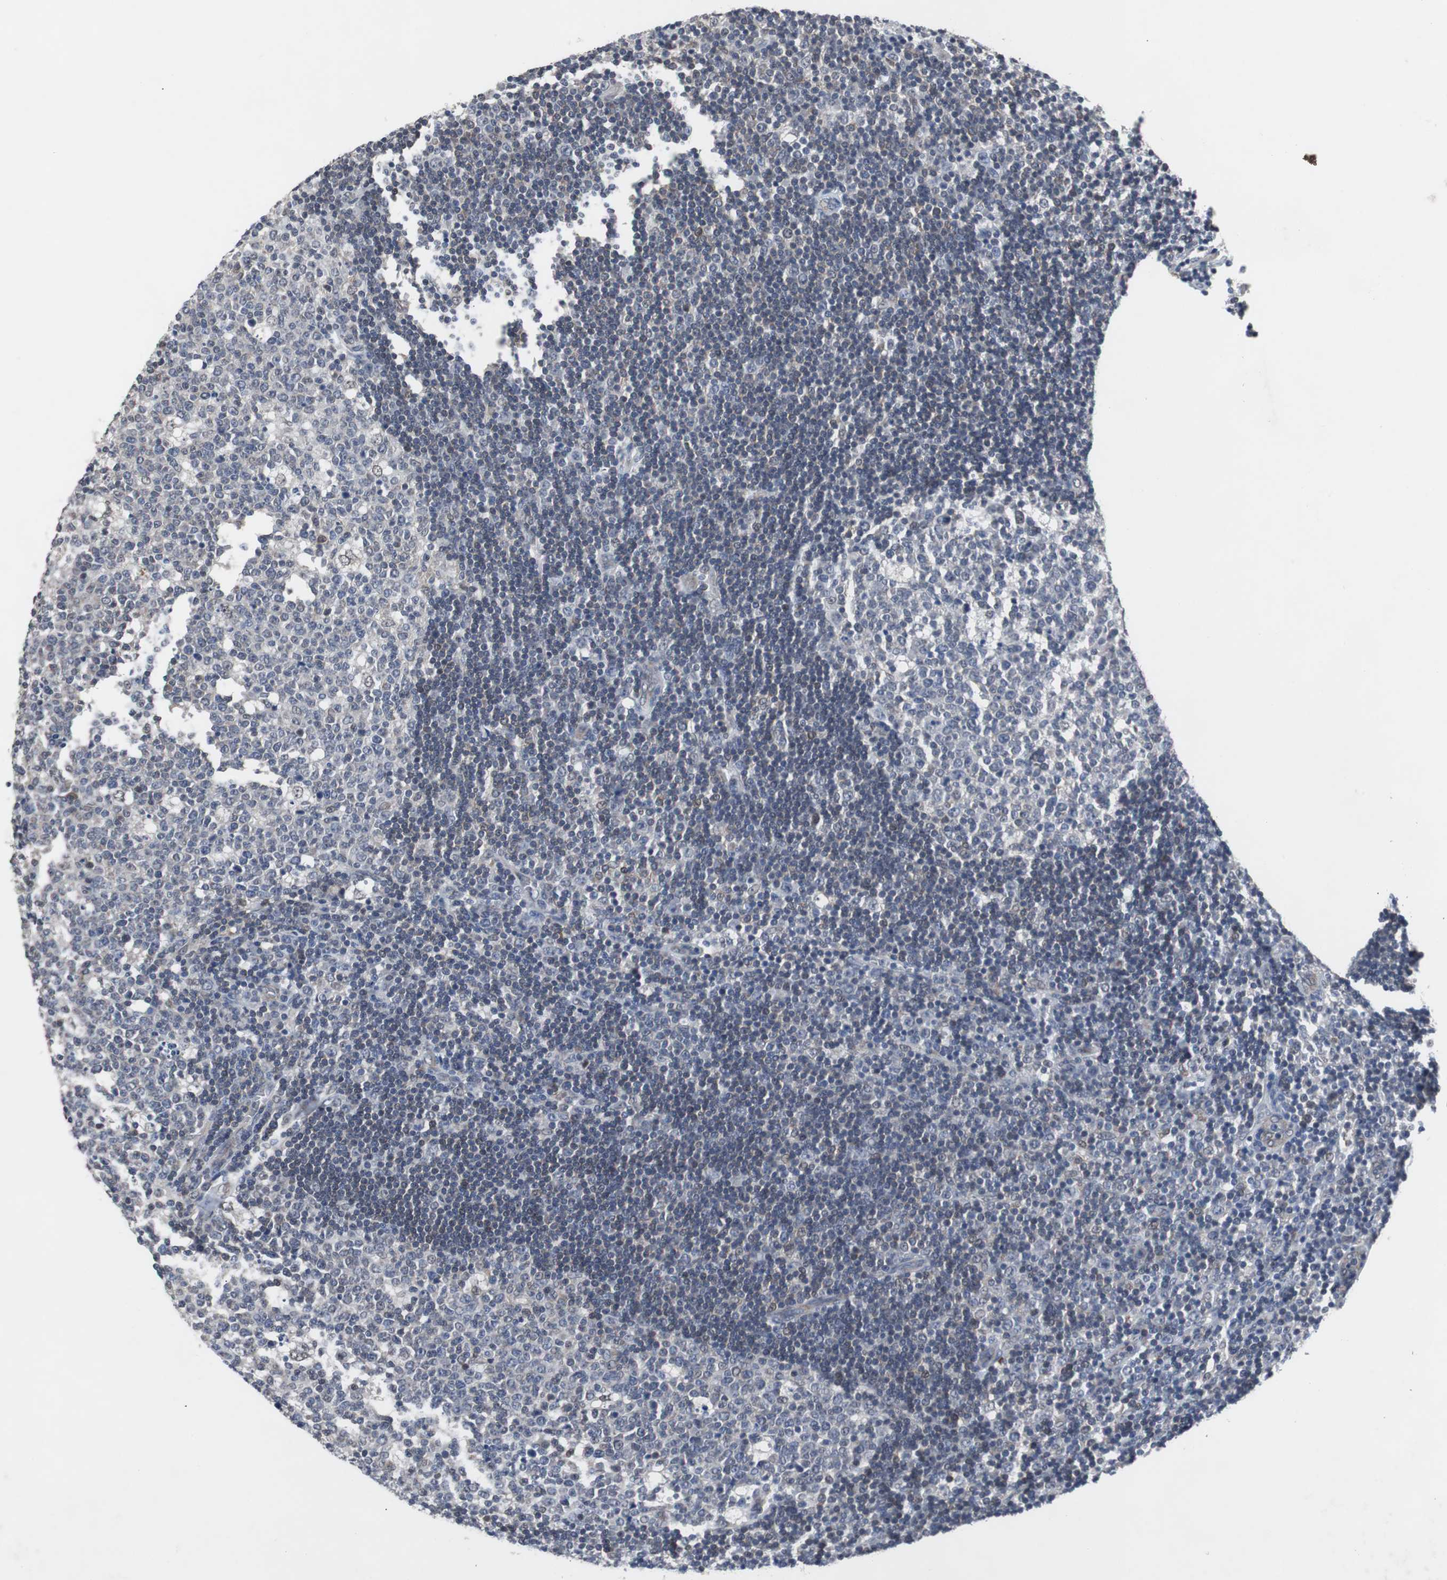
{"staining": {"intensity": "negative", "quantity": "none", "location": "none"}, "tissue": "lymph node", "cell_type": "Germinal center cells", "image_type": "normal", "snomed": [{"axis": "morphology", "description": "Normal tissue, NOS"}, {"axis": "topography", "description": "Lymph node"}, {"axis": "topography", "description": "Salivary gland"}], "caption": "Lymph node stained for a protein using IHC reveals no staining germinal center cells.", "gene": "RBM47", "patient": {"sex": "male", "age": 8}}